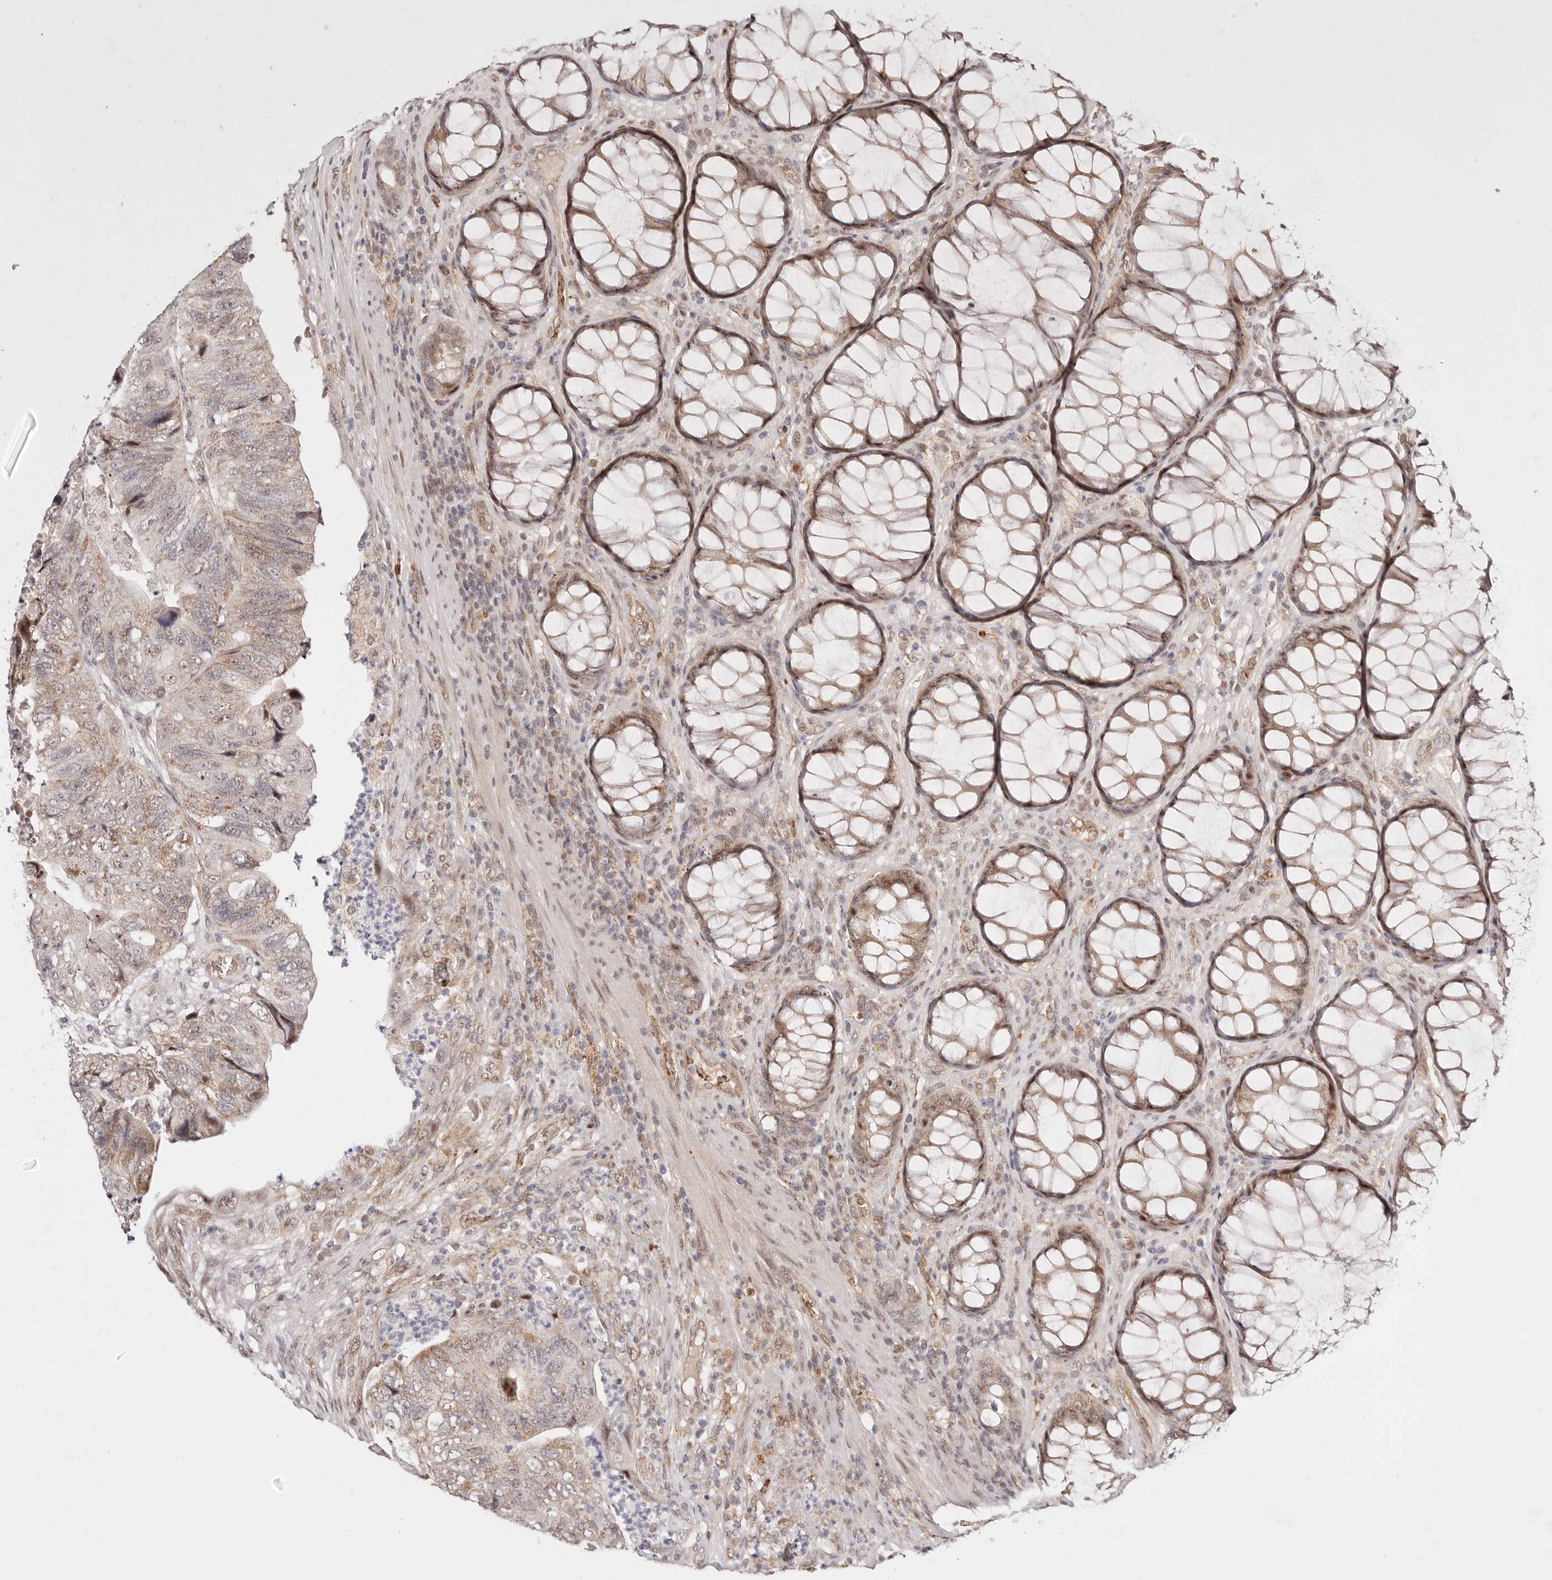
{"staining": {"intensity": "weak", "quantity": "25%-75%", "location": "cytoplasmic/membranous,nuclear"}, "tissue": "colorectal cancer", "cell_type": "Tumor cells", "image_type": "cancer", "snomed": [{"axis": "morphology", "description": "Adenocarcinoma, NOS"}, {"axis": "topography", "description": "Rectum"}], "caption": "The immunohistochemical stain labels weak cytoplasmic/membranous and nuclear staining in tumor cells of colorectal cancer (adenocarcinoma) tissue.", "gene": "WRN", "patient": {"sex": "male", "age": 63}}